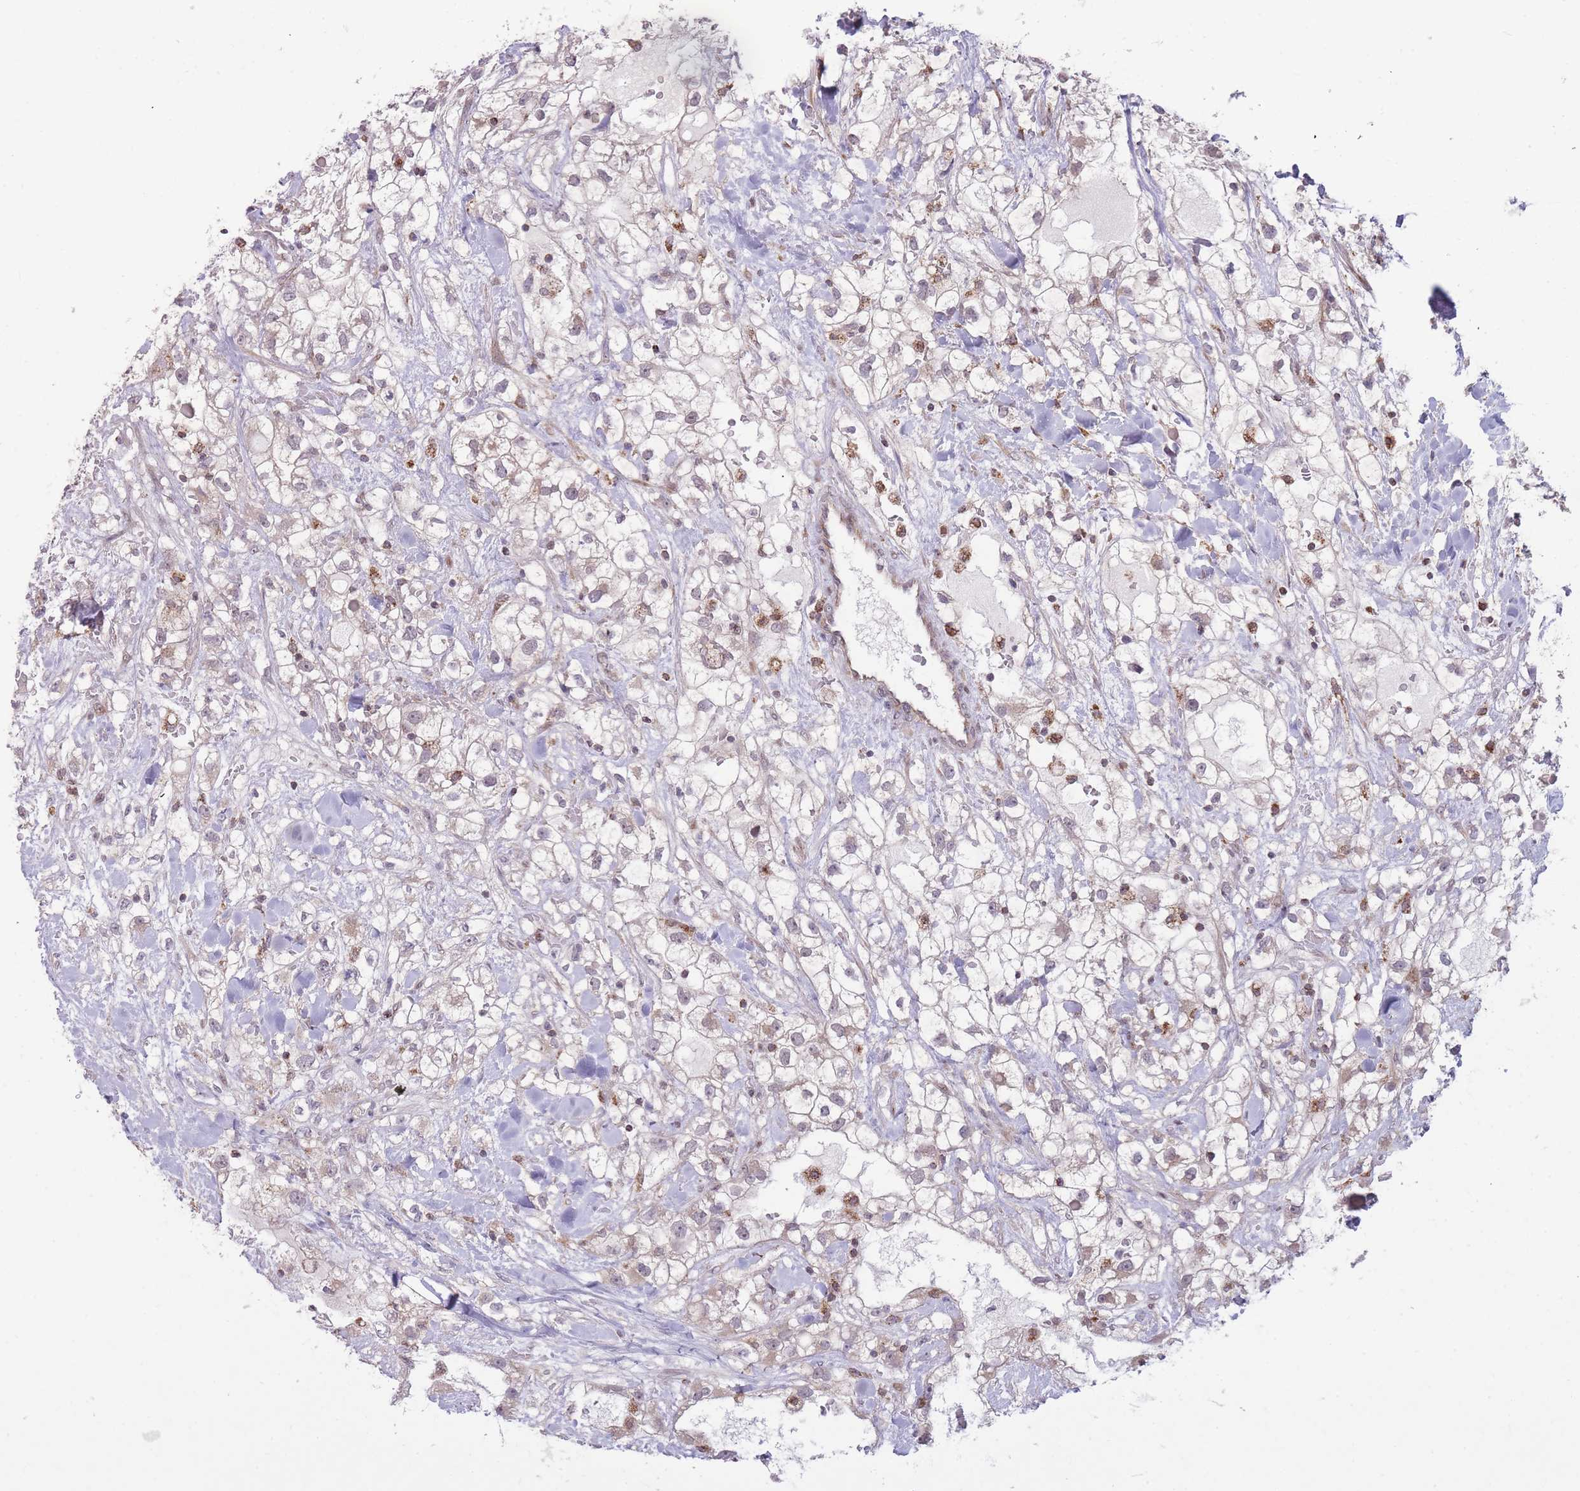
{"staining": {"intensity": "weak", "quantity": "25%-75%", "location": "nuclear"}, "tissue": "renal cancer", "cell_type": "Tumor cells", "image_type": "cancer", "snomed": [{"axis": "morphology", "description": "Adenocarcinoma, NOS"}, {"axis": "topography", "description": "Kidney"}], "caption": "Renal cancer stained with DAB immunohistochemistry reveals low levels of weak nuclear staining in about 25%-75% of tumor cells.", "gene": "DPYSL4", "patient": {"sex": "male", "age": 59}}